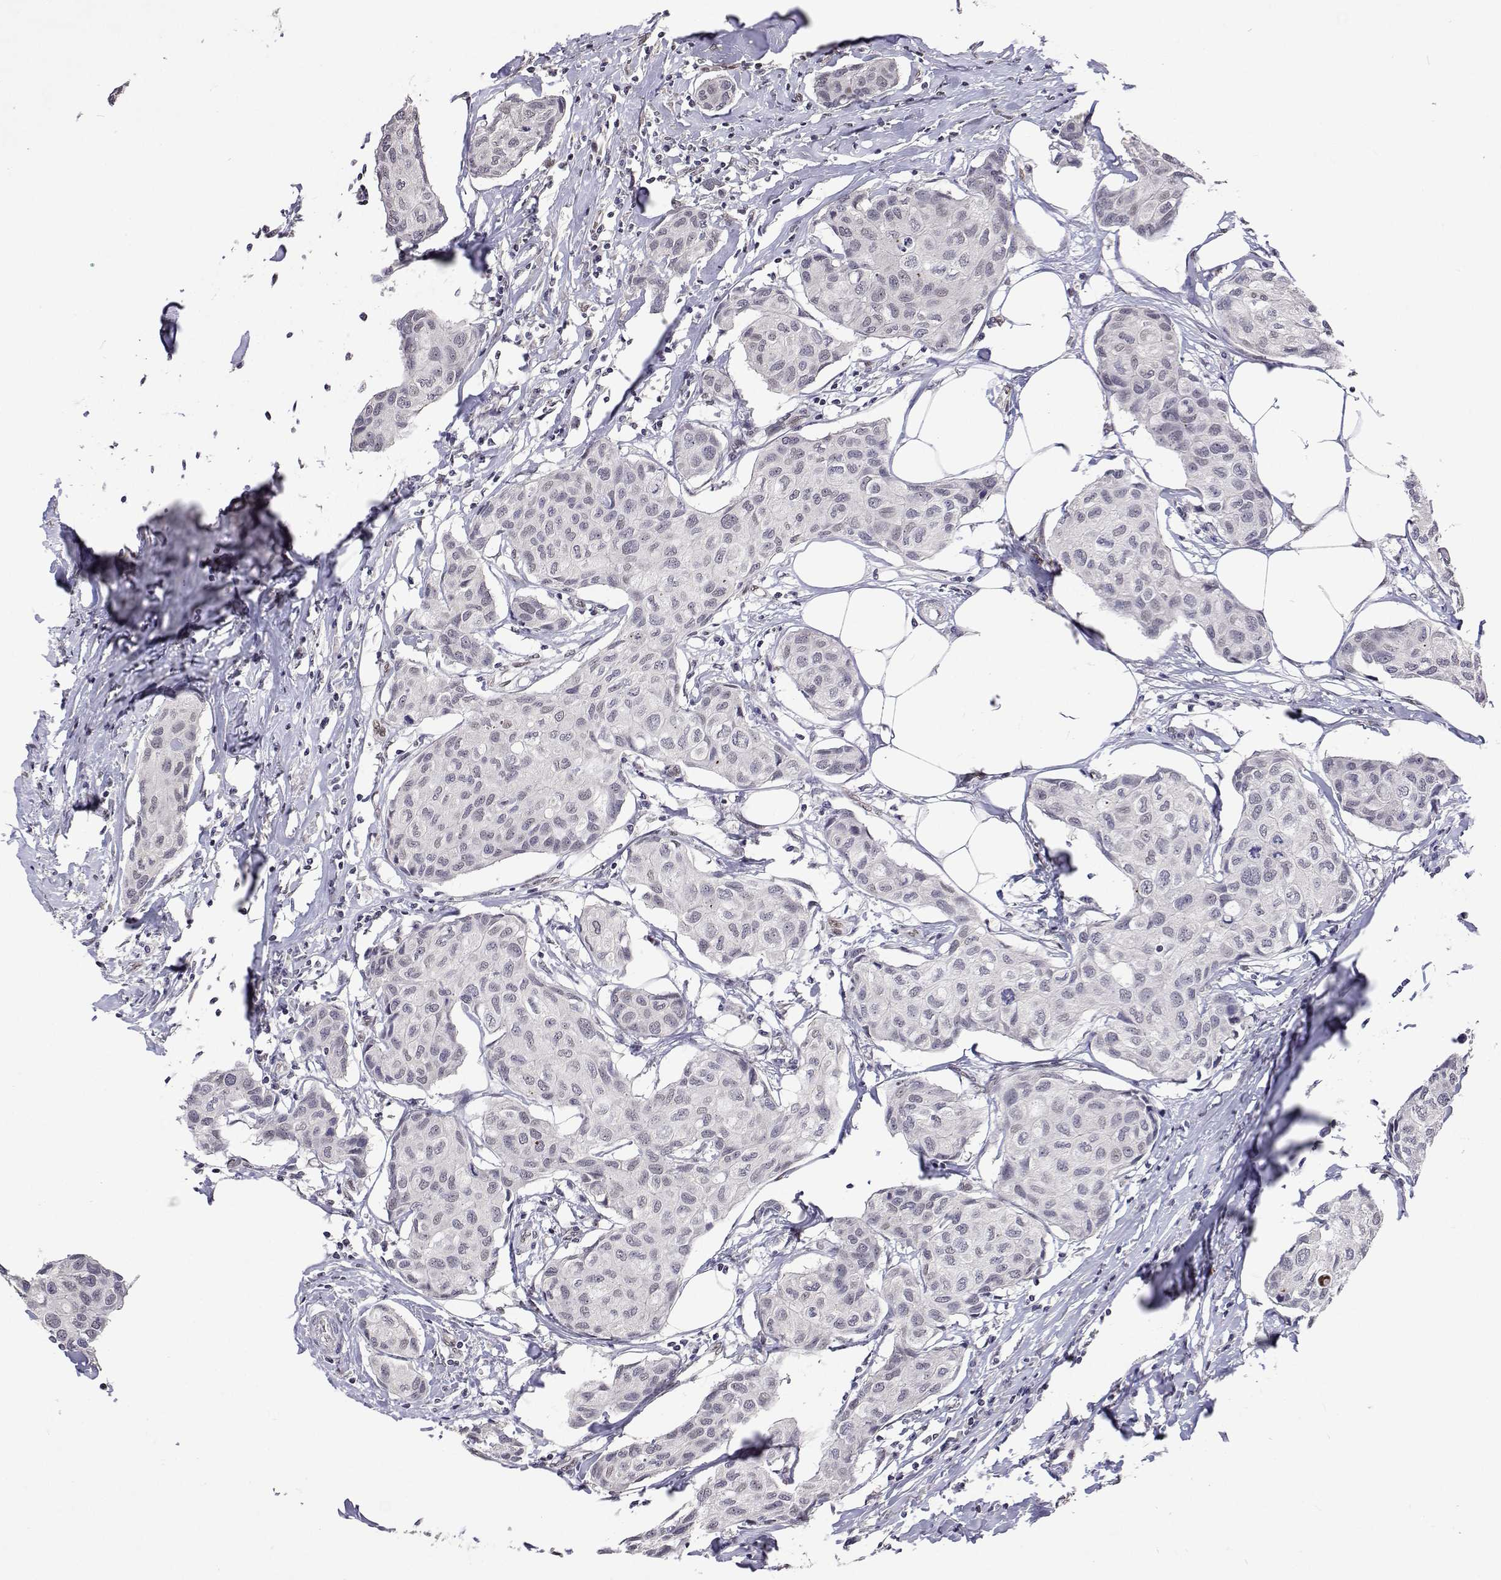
{"staining": {"intensity": "negative", "quantity": "none", "location": "none"}, "tissue": "breast cancer", "cell_type": "Tumor cells", "image_type": "cancer", "snomed": [{"axis": "morphology", "description": "Duct carcinoma"}, {"axis": "topography", "description": "Breast"}], "caption": "This histopathology image is of breast cancer (invasive ductal carcinoma) stained with immunohistochemistry (IHC) to label a protein in brown with the nuclei are counter-stained blue. There is no staining in tumor cells.", "gene": "HNRNPA0", "patient": {"sex": "female", "age": 80}}